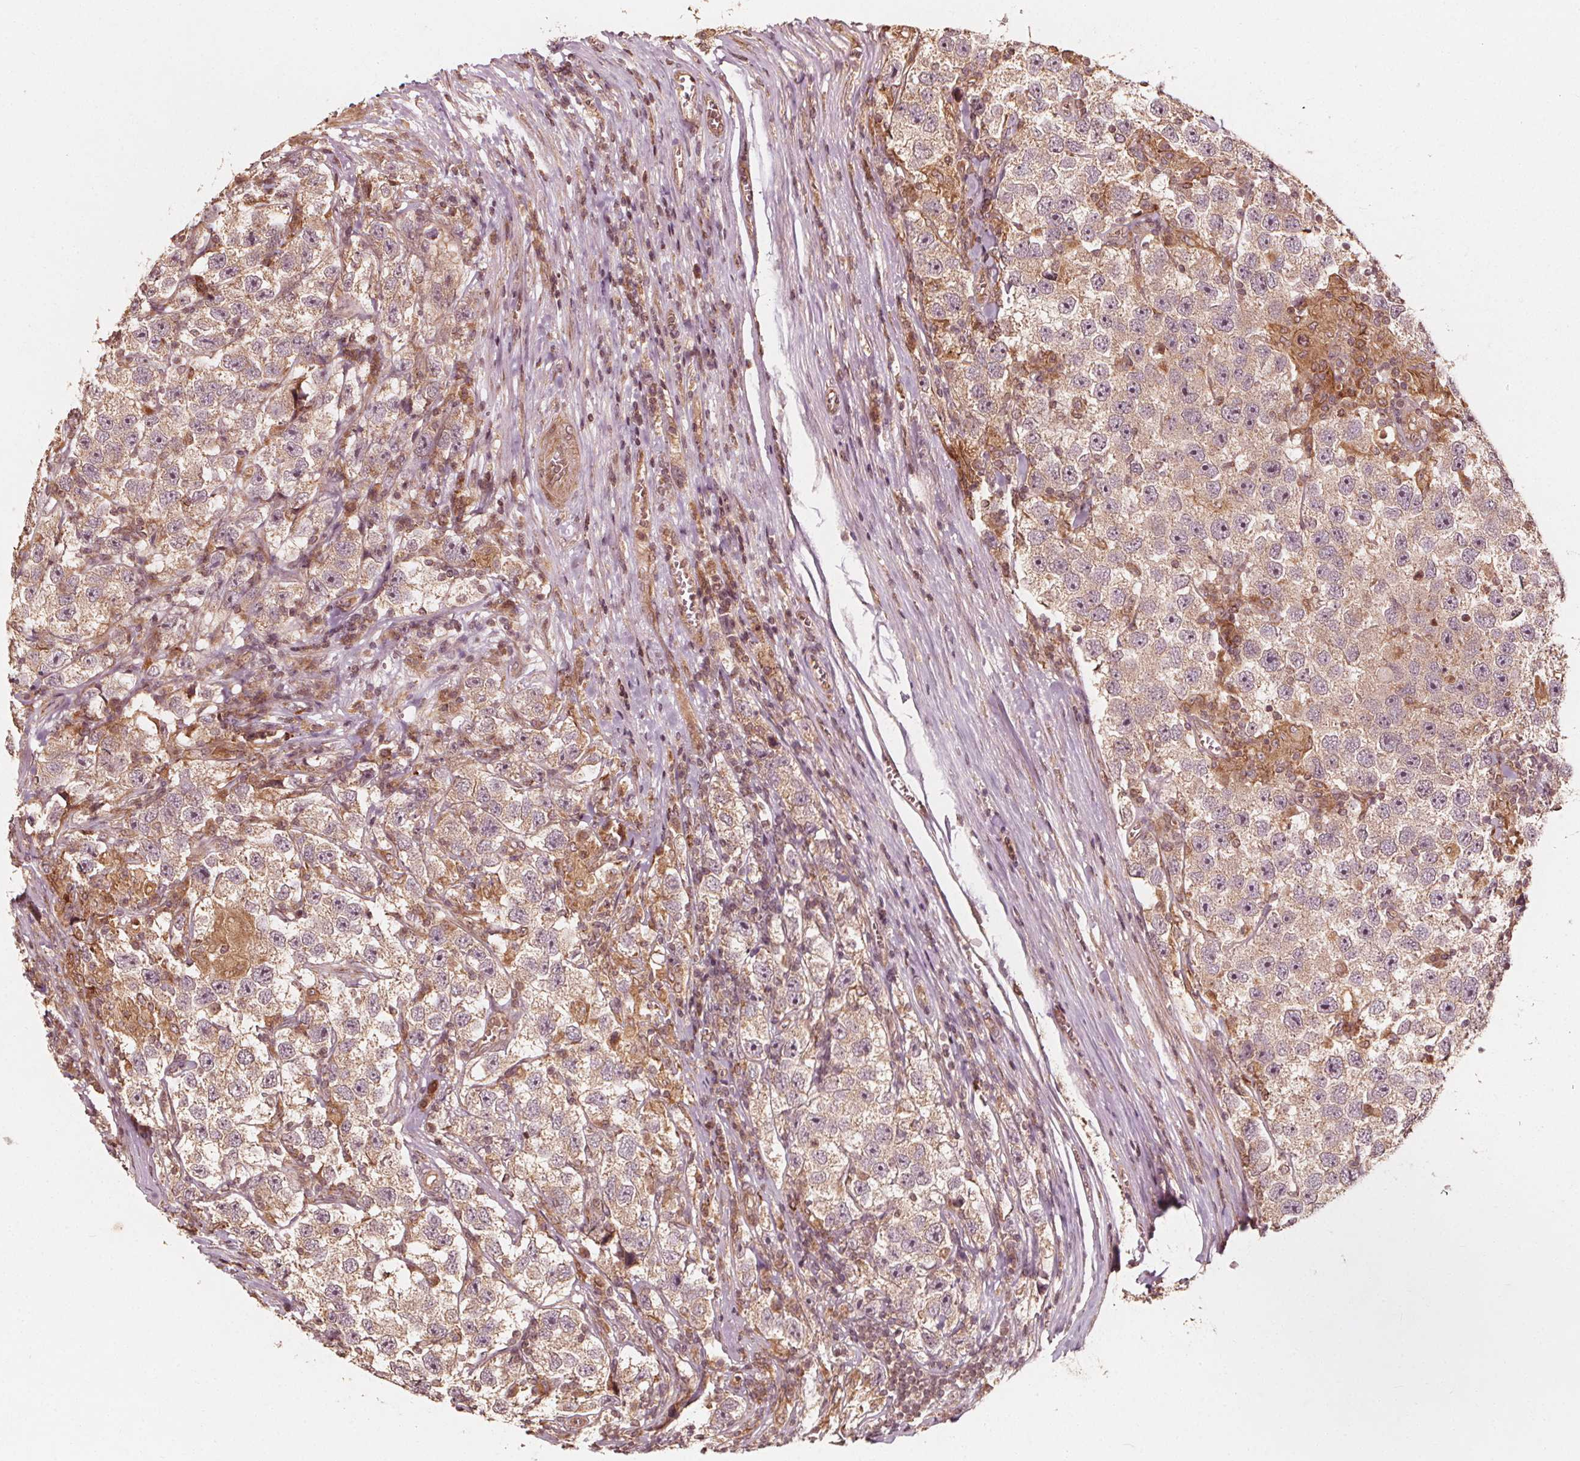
{"staining": {"intensity": "weak", "quantity": ">75%", "location": "cytoplasmic/membranous"}, "tissue": "testis cancer", "cell_type": "Tumor cells", "image_type": "cancer", "snomed": [{"axis": "morphology", "description": "Seminoma, NOS"}, {"axis": "topography", "description": "Testis"}], "caption": "High-power microscopy captured an IHC photomicrograph of testis cancer (seminoma), revealing weak cytoplasmic/membranous positivity in about >75% of tumor cells.", "gene": "NPC1", "patient": {"sex": "male", "age": 26}}